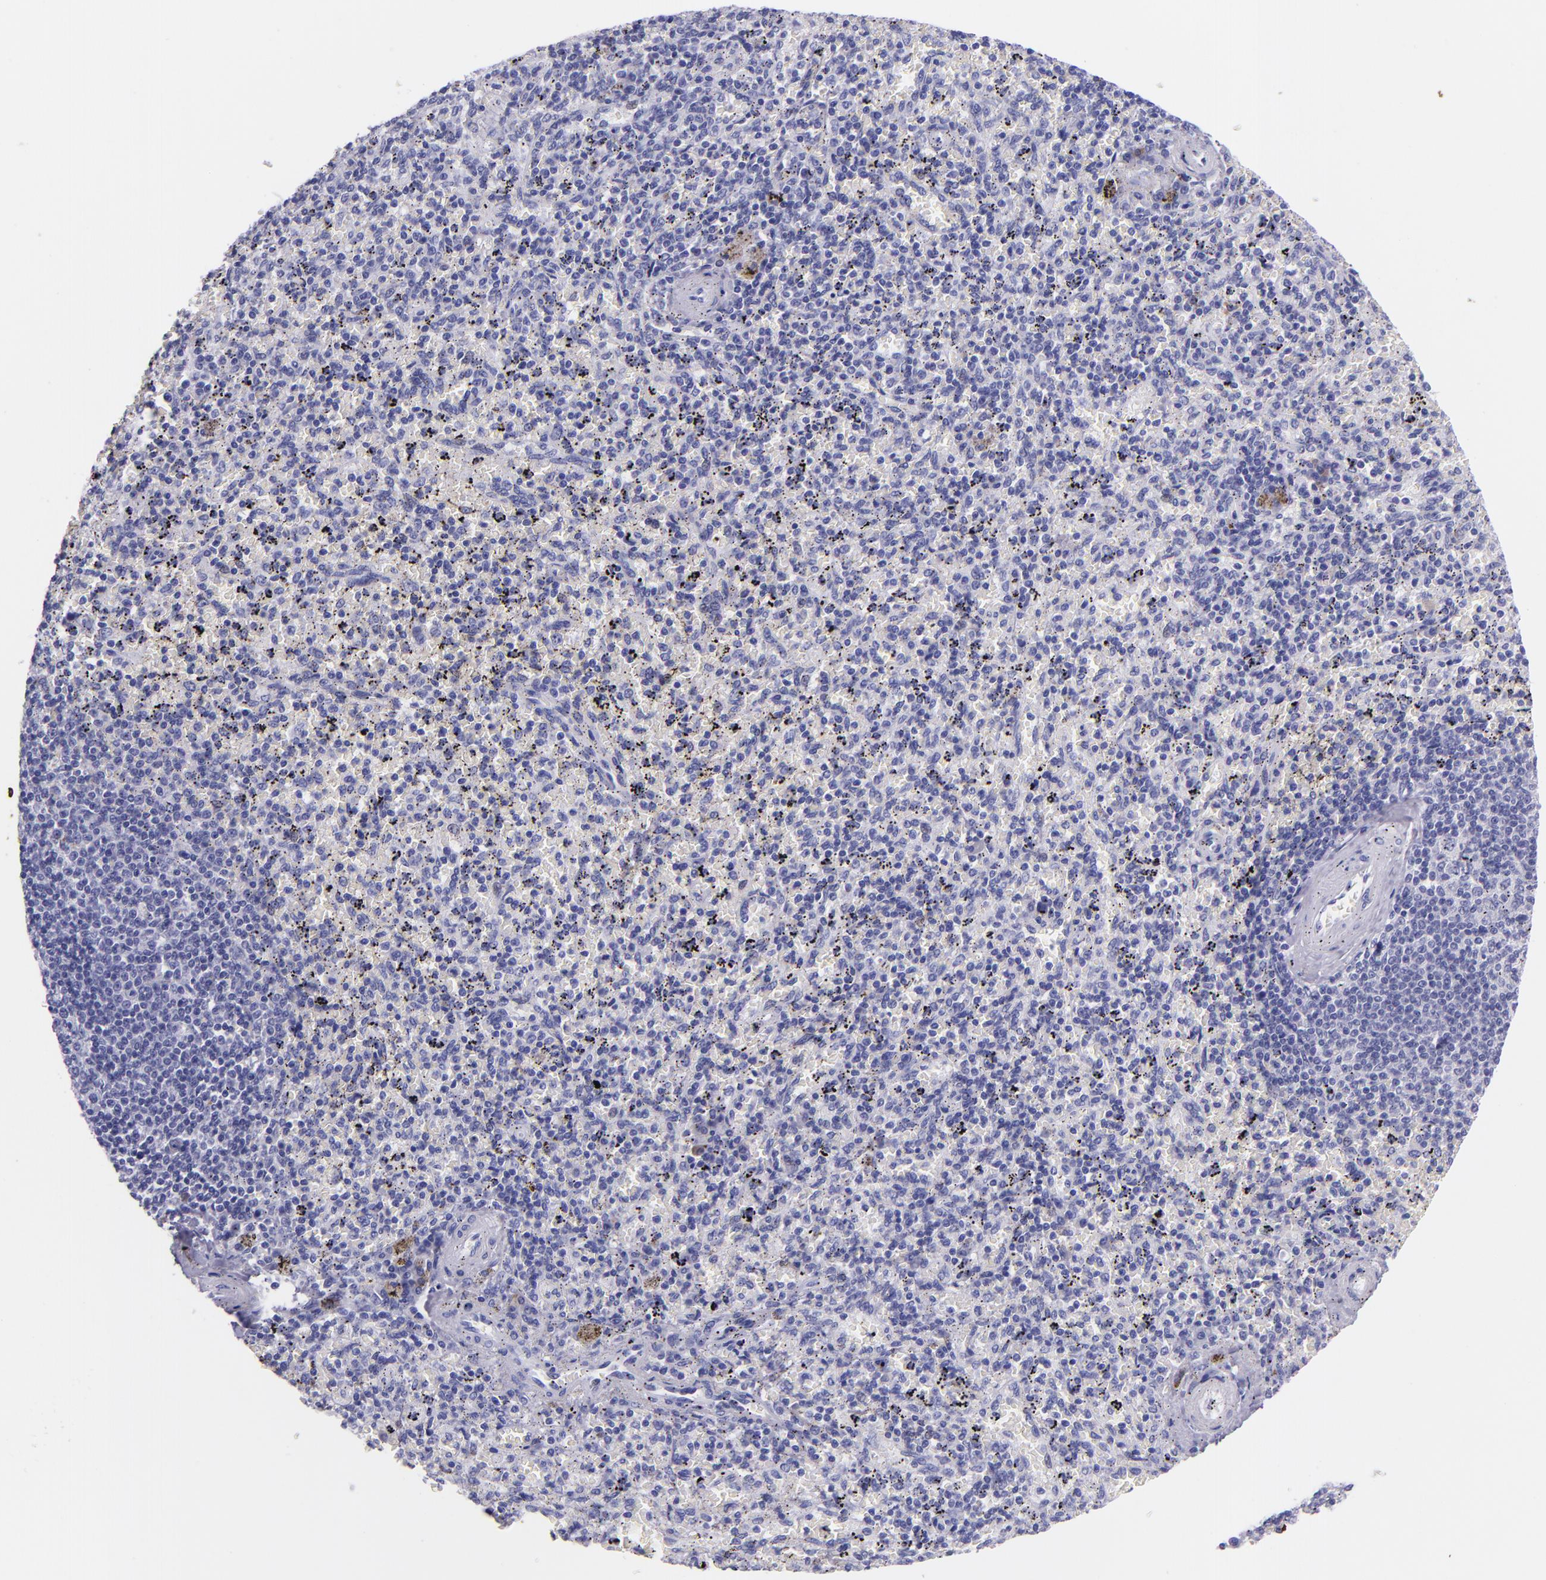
{"staining": {"intensity": "negative", "quantity": "none", "location": "none"}, "tissue": "spleen", "cell_type": "Cells in red pulp", "image_type": "normal", "snomed": [{"axis": "morphology", "description": "Normal tissue, NOS"}, {"axis": "topography", "description": "Spleen"}], "caption": "This micrograph is of normal spleen stained with immunohistochemistry to label a protein in brown with the nuclei are counter-stained blue. There is no positivity in cells in red pulp. The staining was performed using DAB to visualize the protein expression in brown, while the nuclei were stained in blue with hematoxylin (Magnification: 20x).", "gene": "KRT4", "patient": {"sex": "female", "age": 43}}